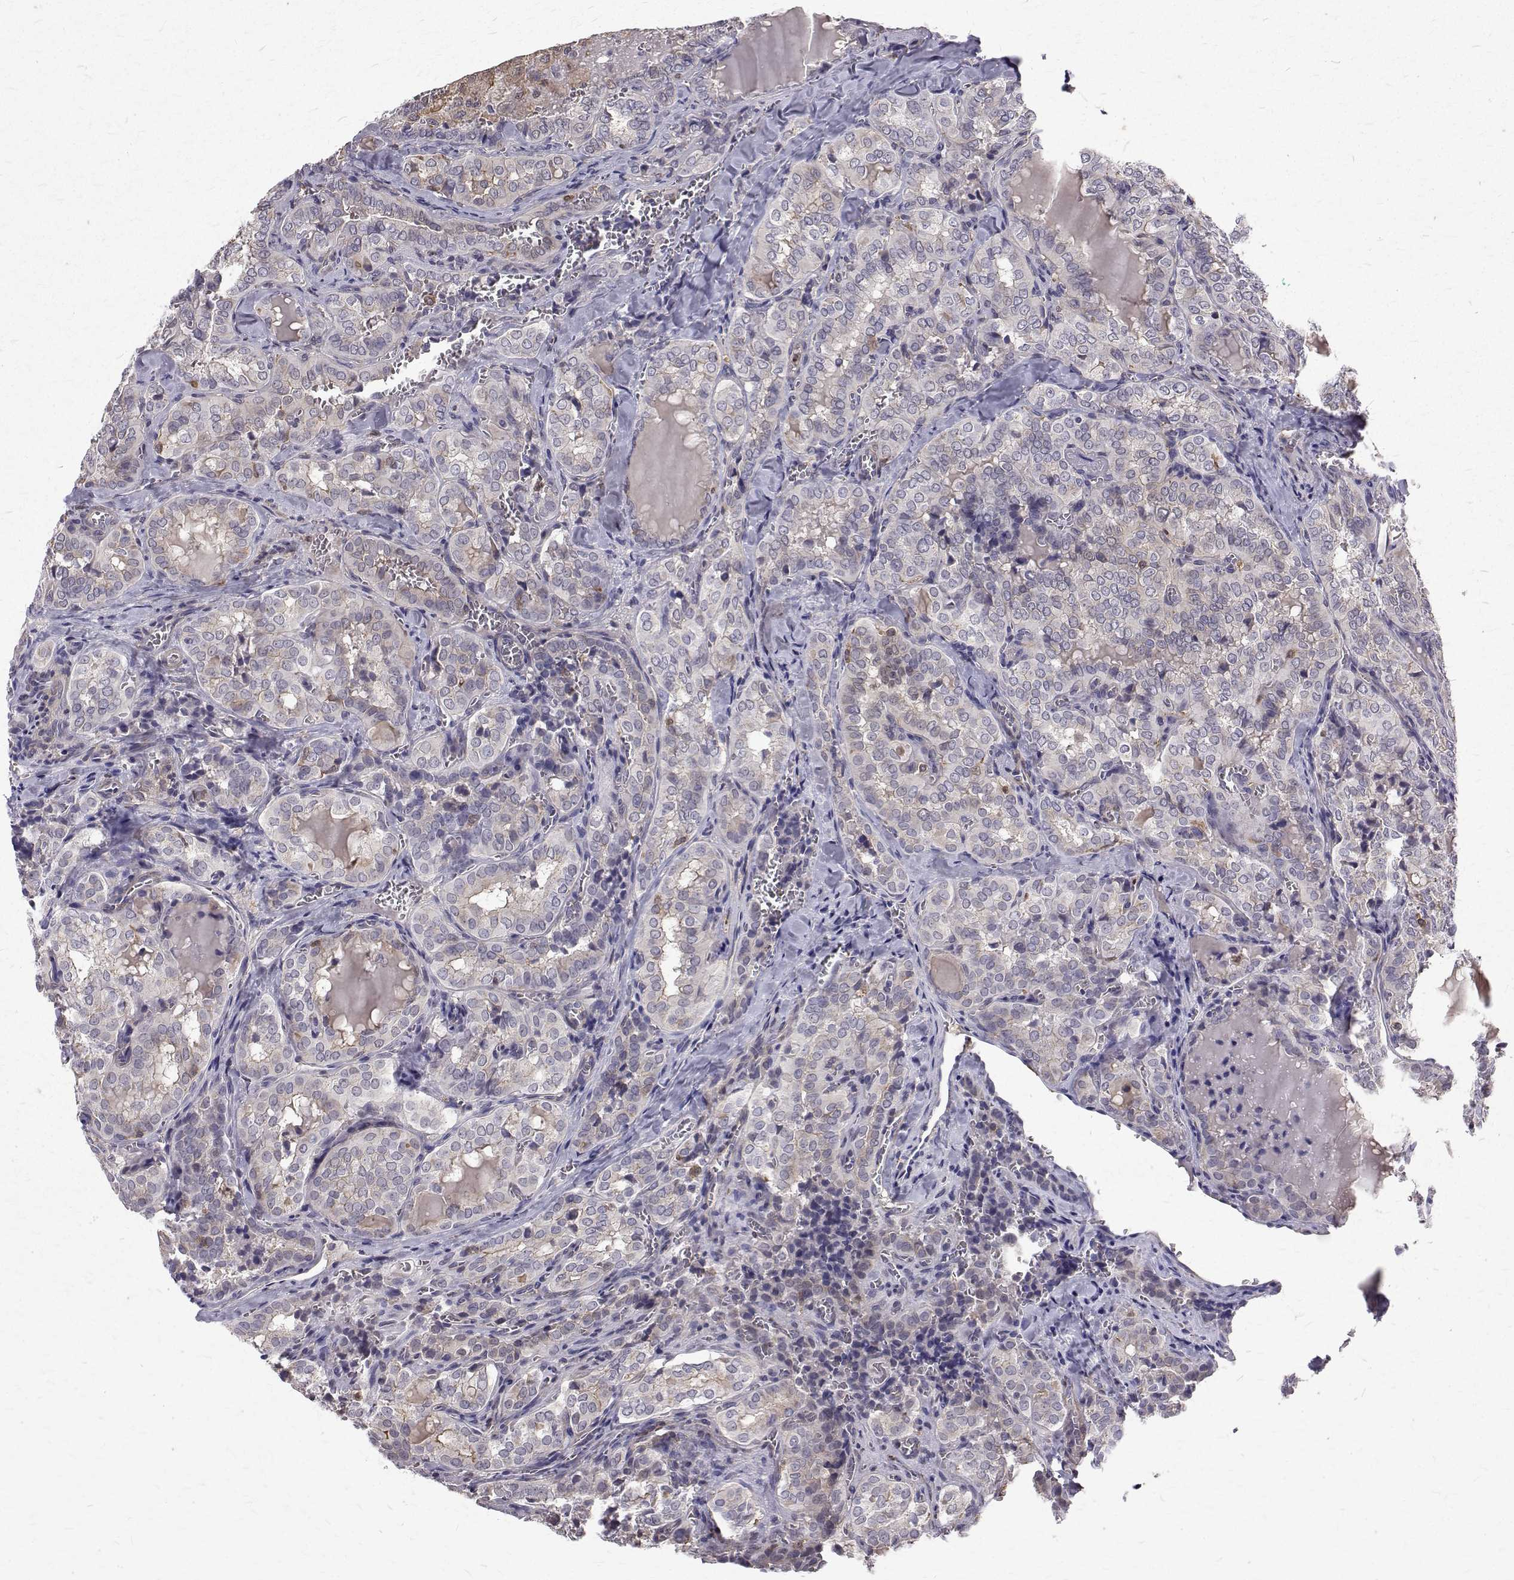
{"staining": {"intensity": "negative", "quantity": "none", "location": "none"}, "tissue": "thyroid cancer", "cell_type": "Tumor cells", "image_type": "cancer", "snomed": [{"axis": "morphology", "description": "Papillary adenocarcinoma, NOS"}, {"axis": "topography", "description": "Thyroid gland"}], "caption": "Immunohistochemical staining of thyroid papillary adenocarcinoma exhibits no significant expression in tumor cells.", "gene": "CCDC89", "patient": {"sex": "female", "age": 41}}